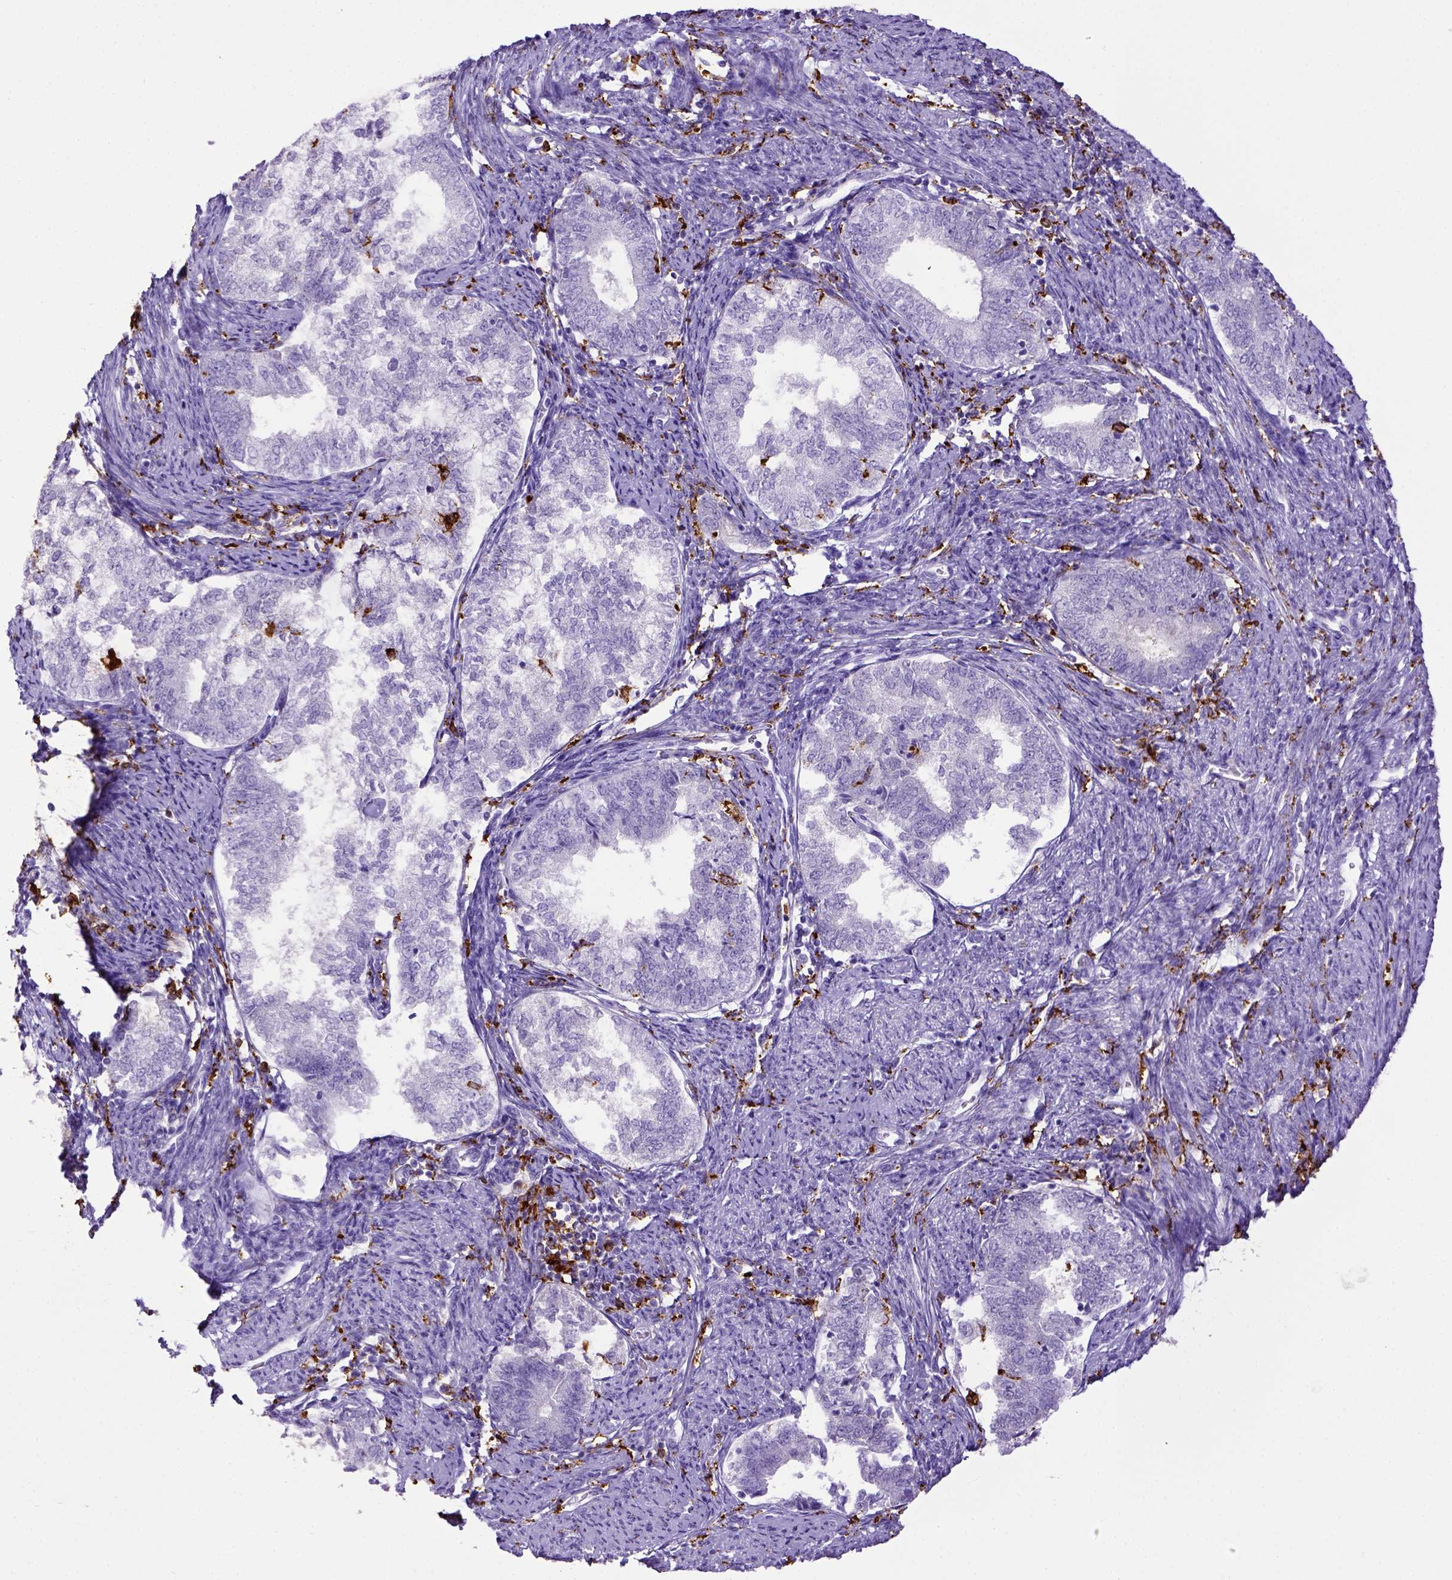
{"staining": {"intensity": "negative", "quantity": "none", "location": "none"}, "tissue": "endometrial cancer", "cell_type": "Tumor cells", "image_type": "cancer", "snomed": [{"axis": "morphology", "description": "Adenocarcinoma, NOS"}, {"axis": "topography", "description": "Endometrium"}], "caption": "Tumor cells show no significant expression in endometrial adenocarcinoma.", "gene": "CD68", "patient": {"sex": "female", "age": 65}}